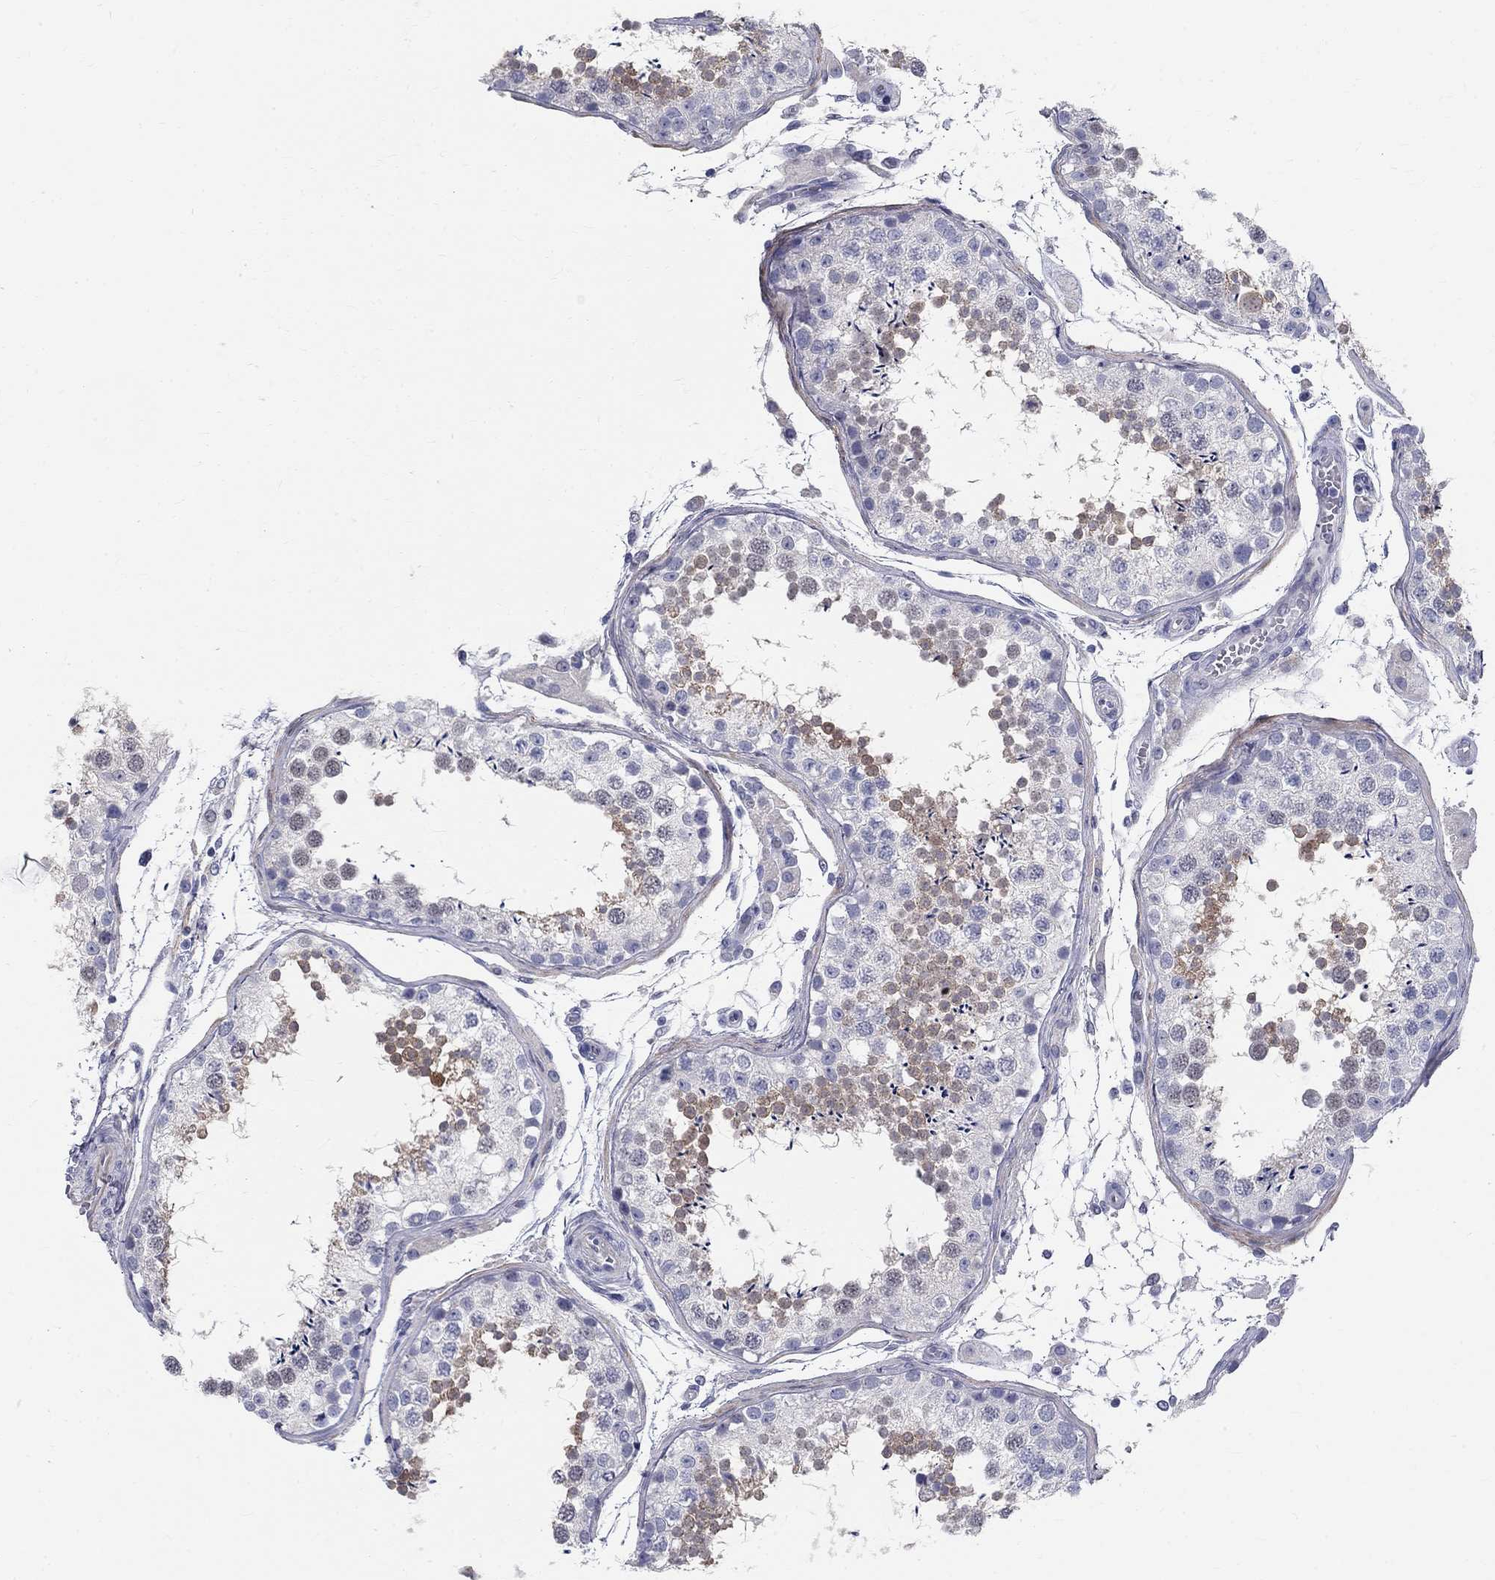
{"staining": {"intensity": "moderate", "quantity": "25%-75%", "location": "cytoplasmic/membranous"}, "tissue": "testis", "cell_type": "Cells in seminiferous ducts", "image_type": "normal", "snomed": [{"axis": "morphology", "description": "Normal tissue, NOS"}, {"axis": "topography", "description": "Testis"}], "caption": "Protein expression analysis of unremarkable testis demonstrates moderate cytoplasmic/membranous staining in approximately 25%-75% of cells in seminiferous ducts. The staining was performed using DAB (3,3'-diaminobenzidine) to visualize the protein expression in brown, while the nuclei were stained in blue with hematoxylin (Magnification: 20x).", "gene": "TGM4", "patient": {"sex": "male", "age": 29}}